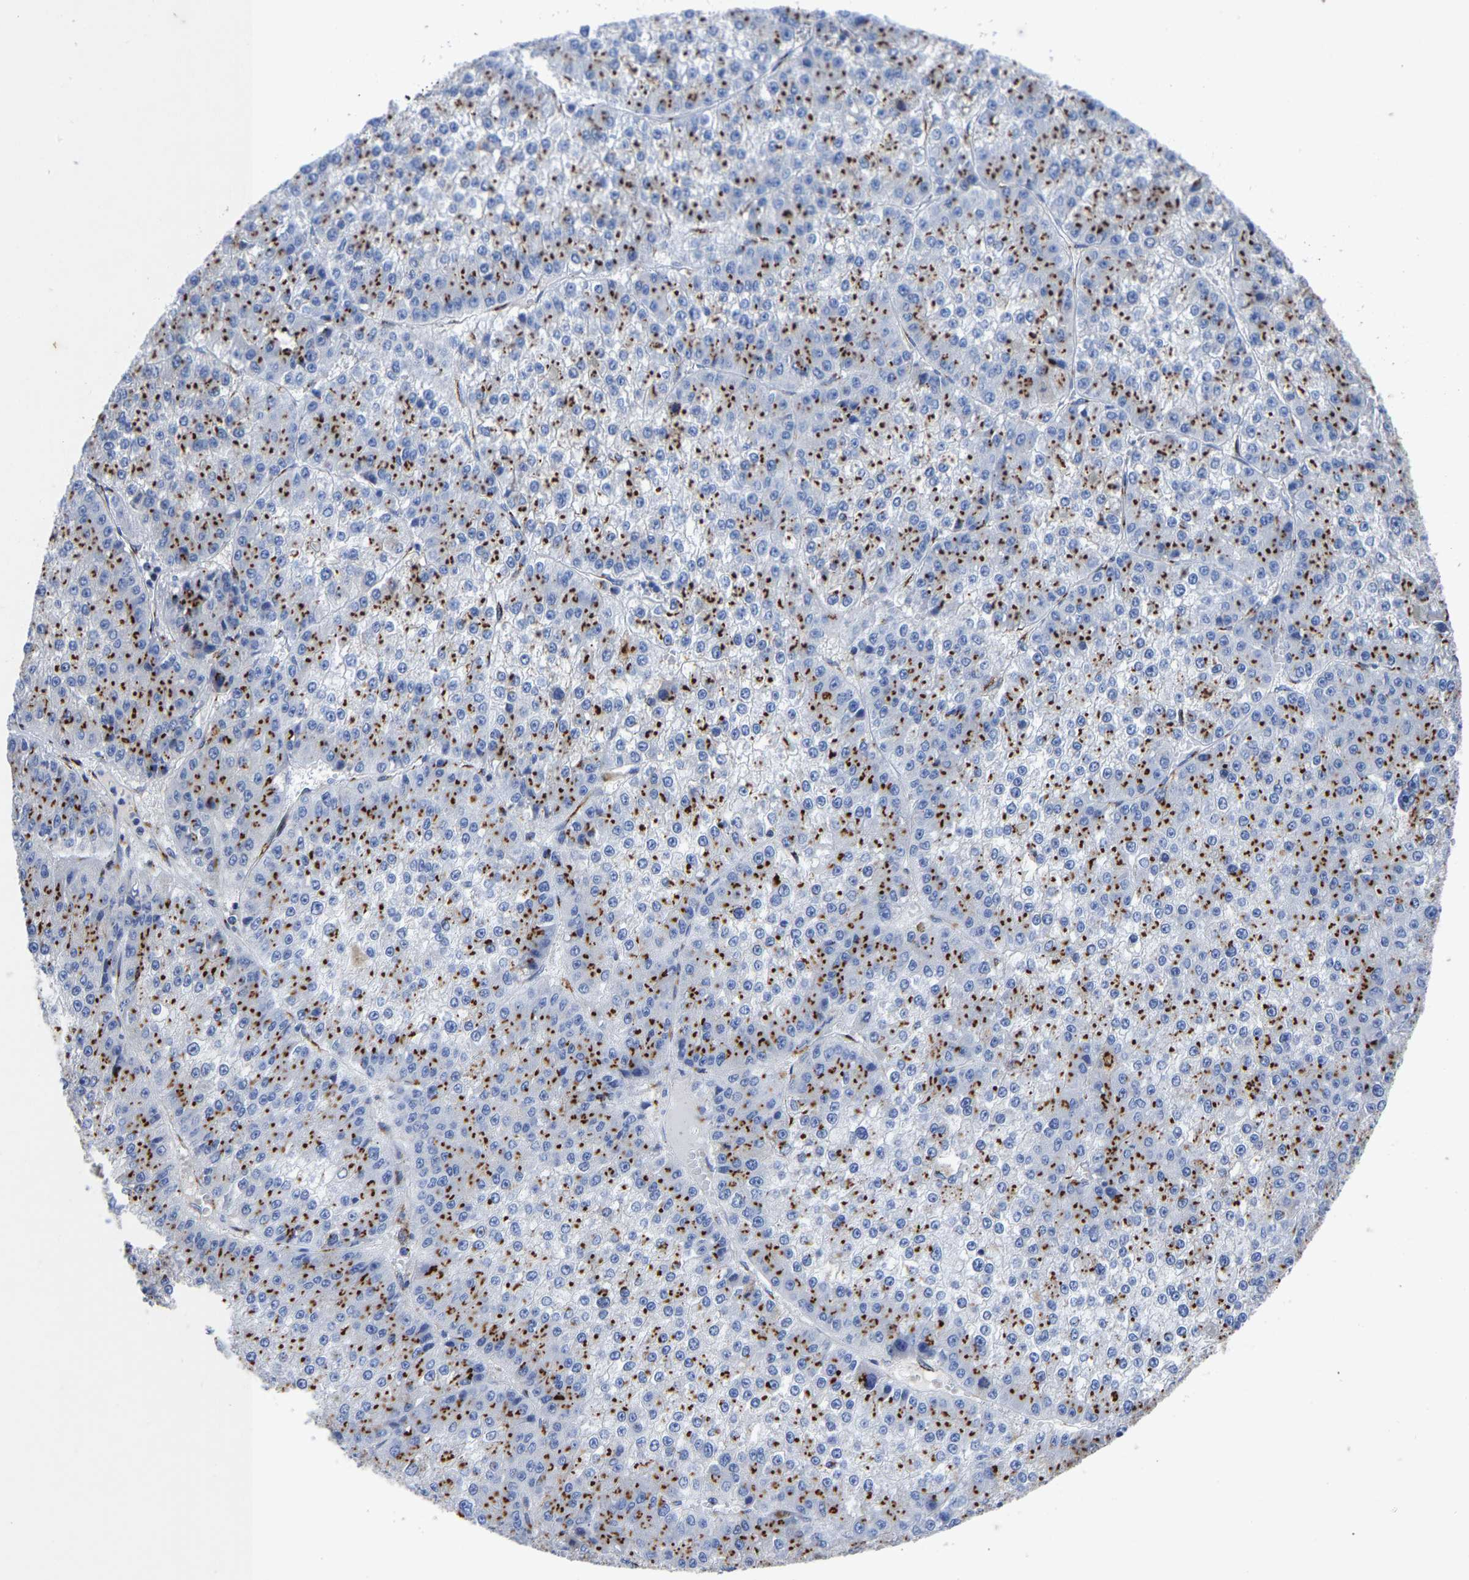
{"staining": {"intensity": "strong", "quantity": "25%-75%", "location": "cytoplasmic/membranous"}, "tissue": "liver cancer", "cell_type": "Tumor cells", "image_type": "cancer", "snomed": [{"axis": "morphology", "description": "Carcinoma, Hepatocellular, NOS"}, {"axis": "topography", "description": "Liver"}], "caption": "Brown immunohistochemical staining in human liver hepatocellular carcinoma reveals strong cytoplasmic/membranous expression in approximately 25%-75% of tumor cells.", "gene": "TMEM87A", "patient": {"sex": "female", "age": 73}}